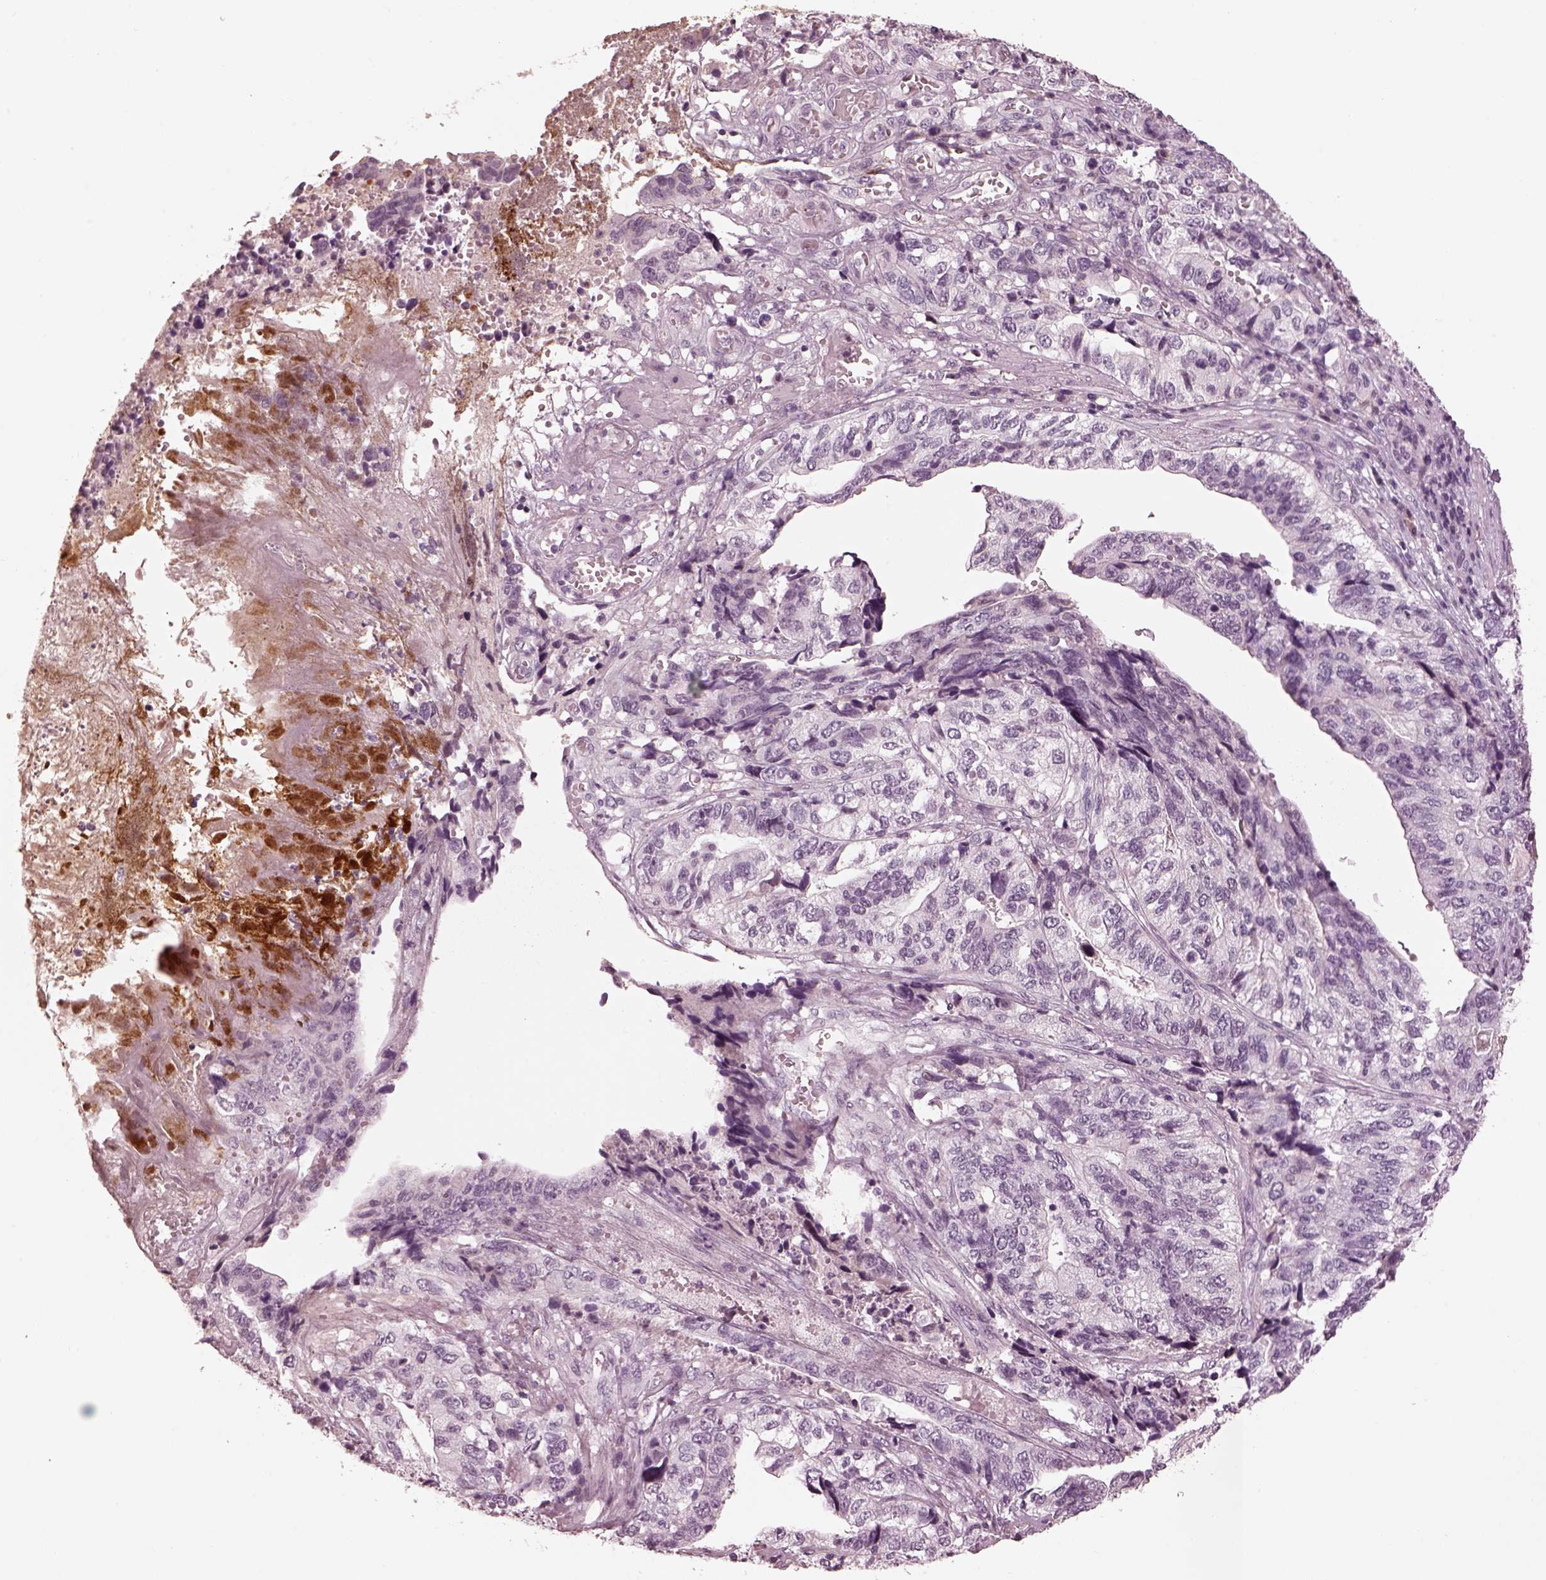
{"staining": {"intensity": "negative", "quantity": "none", "location": "none"}, "tissue": "stomach cancer", "cell_type": "Tumor cells", "image_type": "cancer", "snomed": [{"axis": "morphology", "description": "Adenocarcinoma, NOS"}, {"axis": "topography", "description": "Stomach, upper"}], "caption": "Adenocarcinoma (stomach) stained for a protein using immunohistochemistry (IHC) displays no positivity tumor cells.", "gene": "KCNA2", "patient": {"sex": "female", "age": 67}}